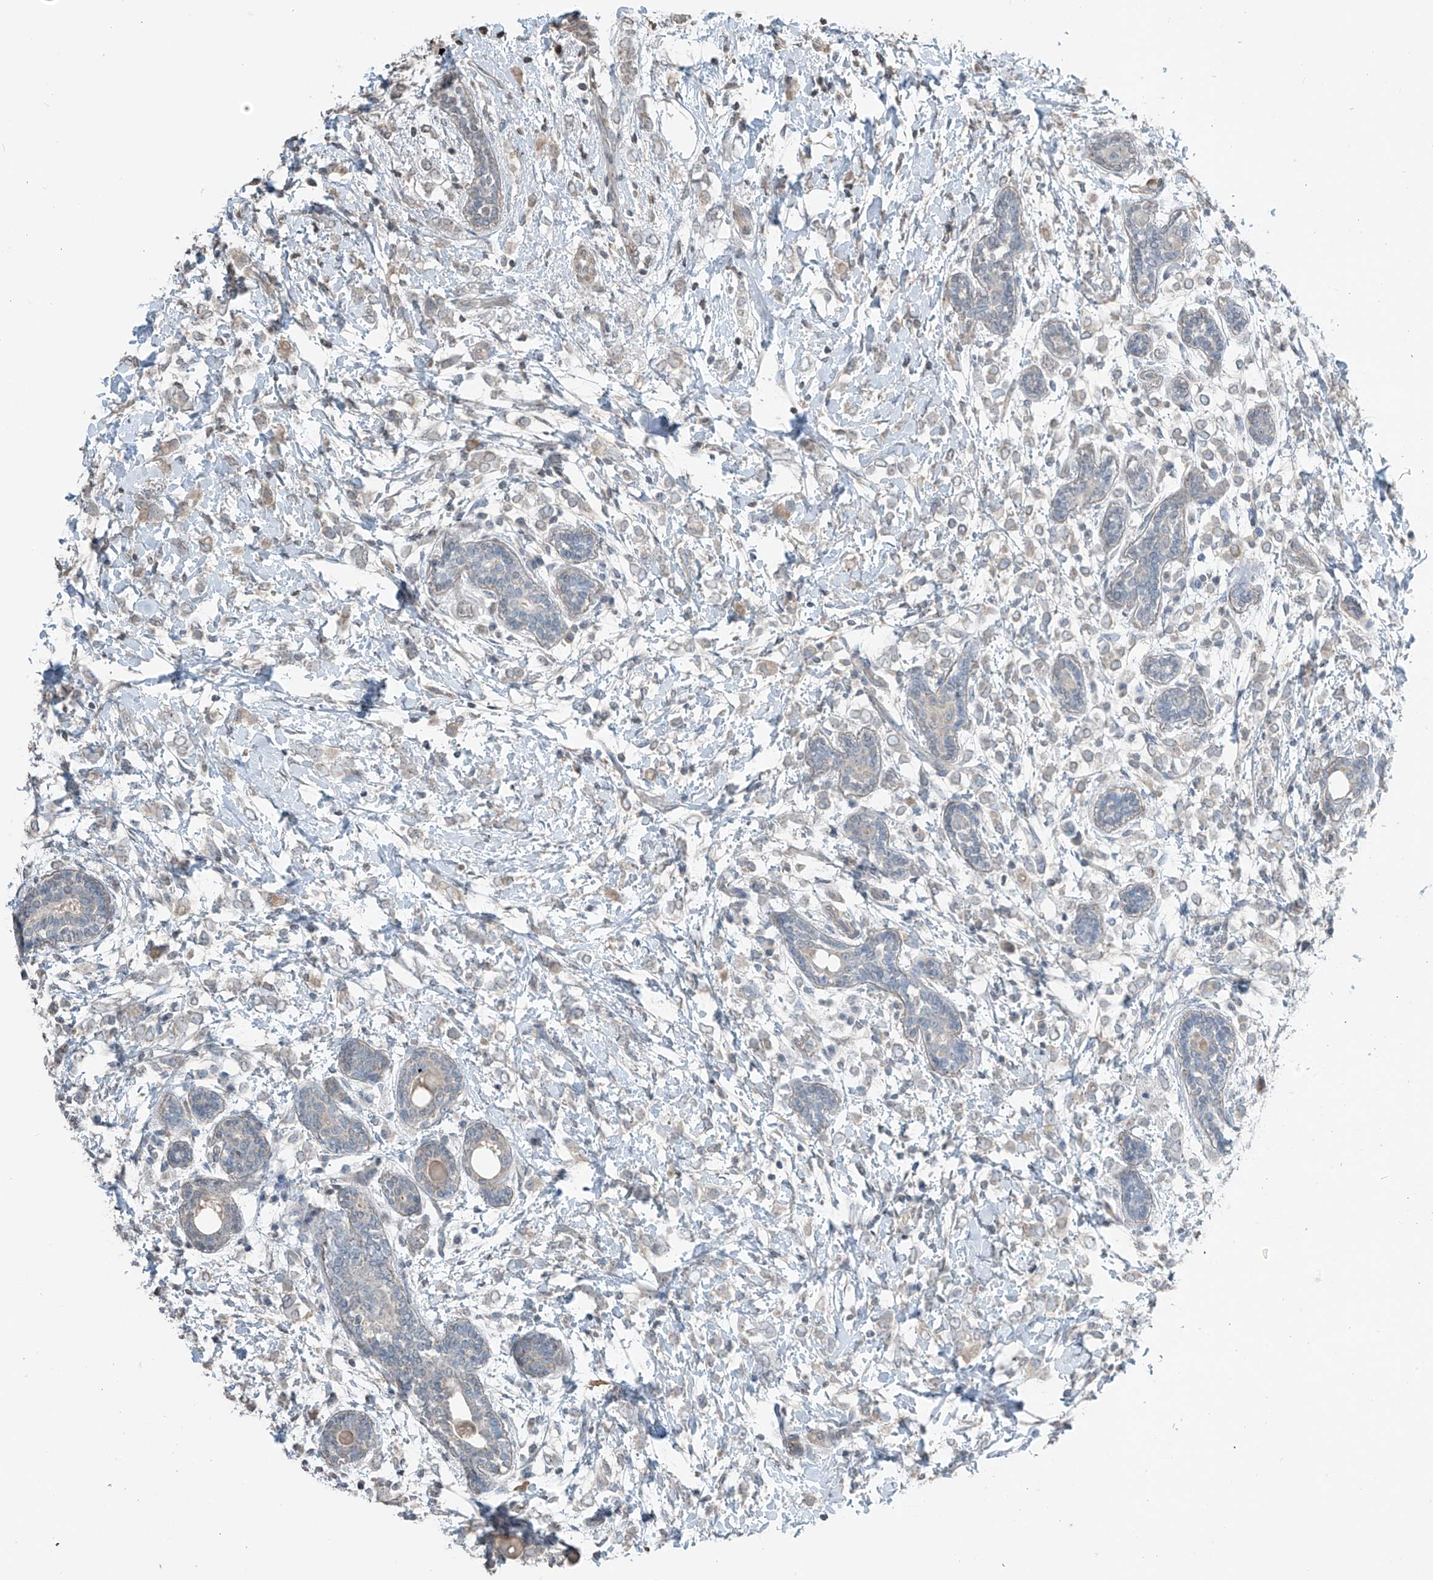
{"staining": {"intensity": "negative", "quantity": "none", "location": "none"}, "tissue": "breast cancer", "cell_type": "Tumor cells", "image_type": "cancer", "snomed": [{"axis": "morphology", "description": "Normal tissue, NOS"}, {"axis": "morphology", "description": "Lobular carcinoma"}, {"axis": "topography", "description": "Breast"}], "caption": "High power microscopy micrograph of an IHC image of lobular carcinoma (breast), revealing no significant positivity in tumor cells.", "gene": "HOXA11", "patient": {"sex": "female", "age": 47}}